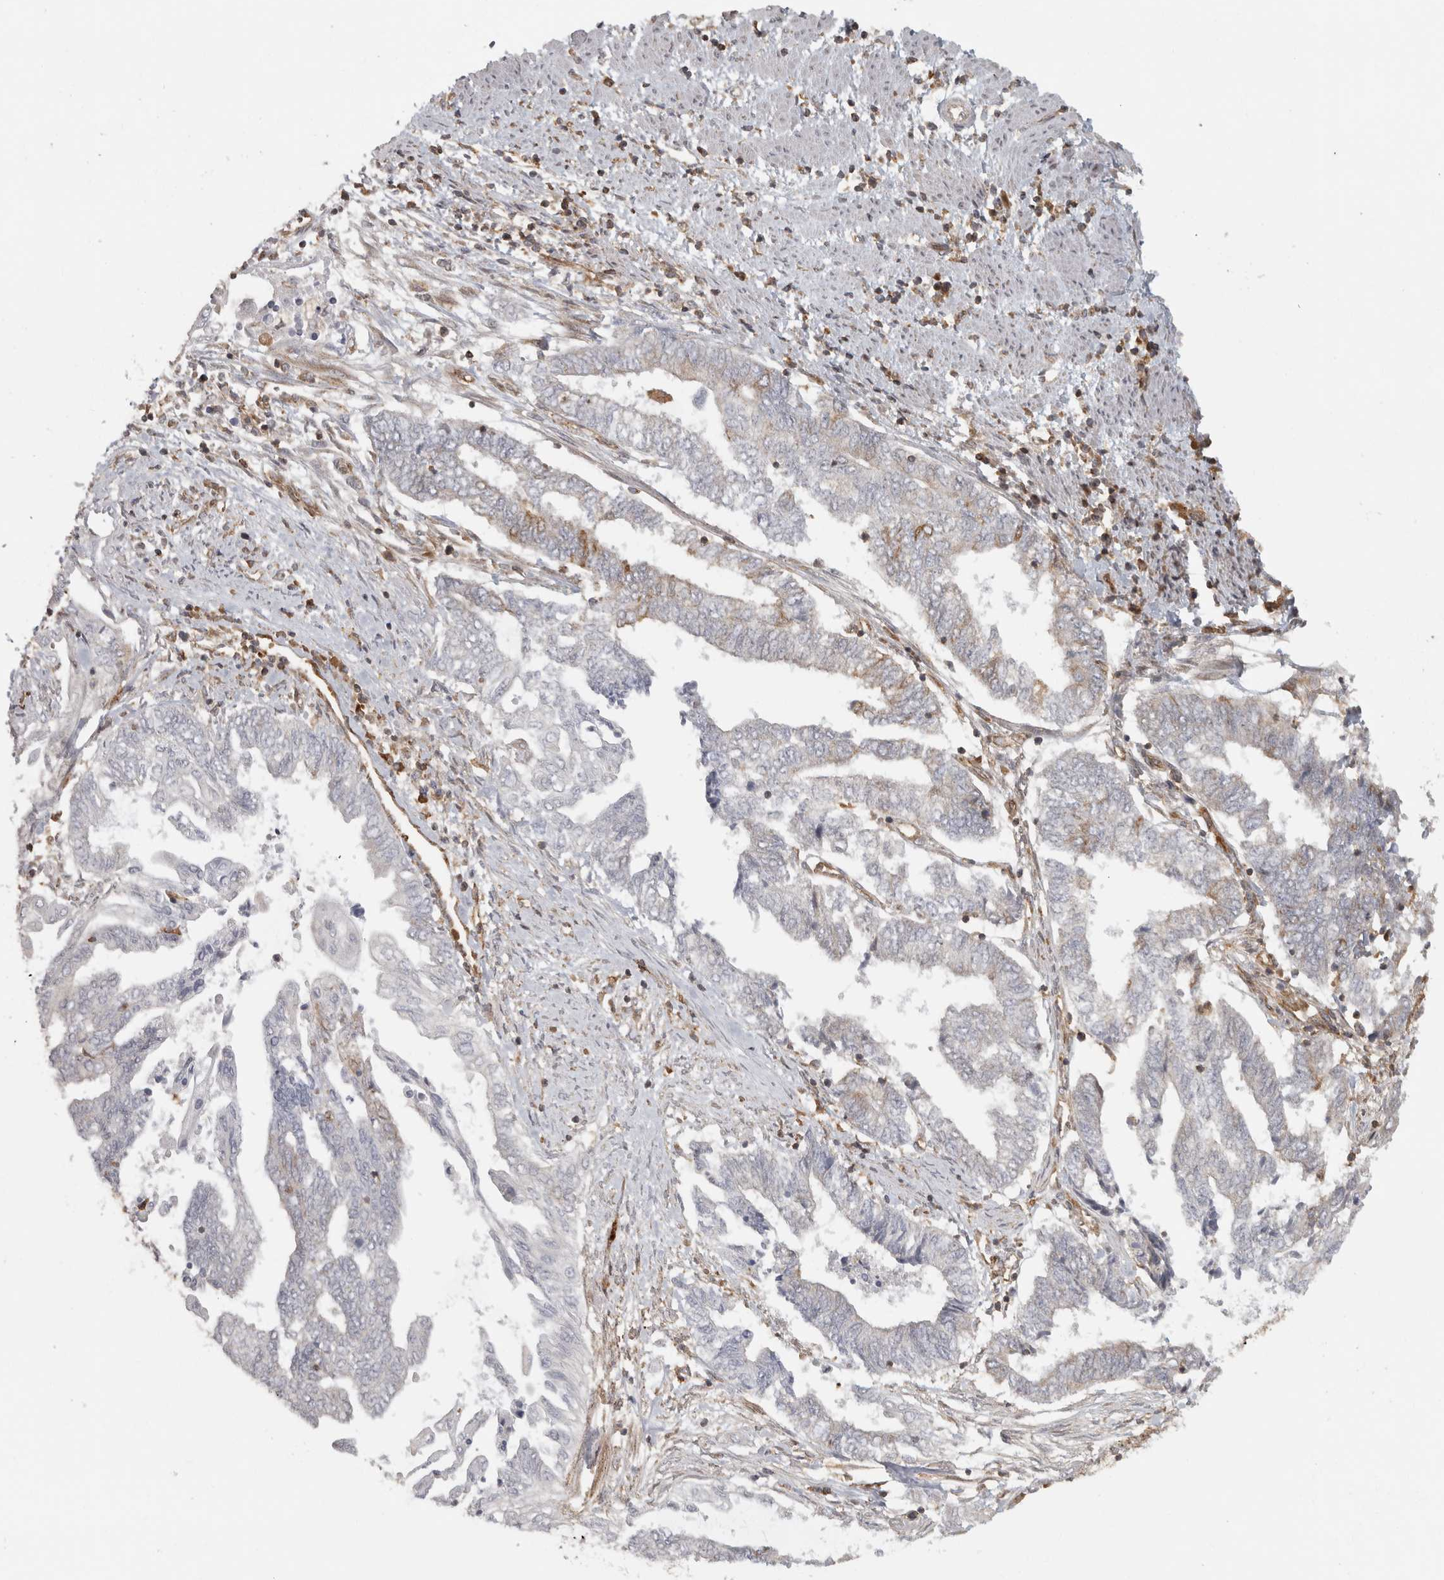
{"staining": {"intensity": "negative", "quantity": "none", "location": "none"}, "tissue": "endometrial cancer", "cell_type": "Tumor cells", "image_type": "cancer", "snomed": [{"axis": "morphology", "description": "Adenocarcinoma, NOS"}, {"axis": "topography", "description": "Uterus"}, {"axis": "topography", "description": "Endometrium"}], "caption": "A histopathology image of endometrial cancer stained for a protein demonstrates no brown staining in tumor cells.", "gene": "HLA-E", "patient": {"sex": "female", "age": 70}}